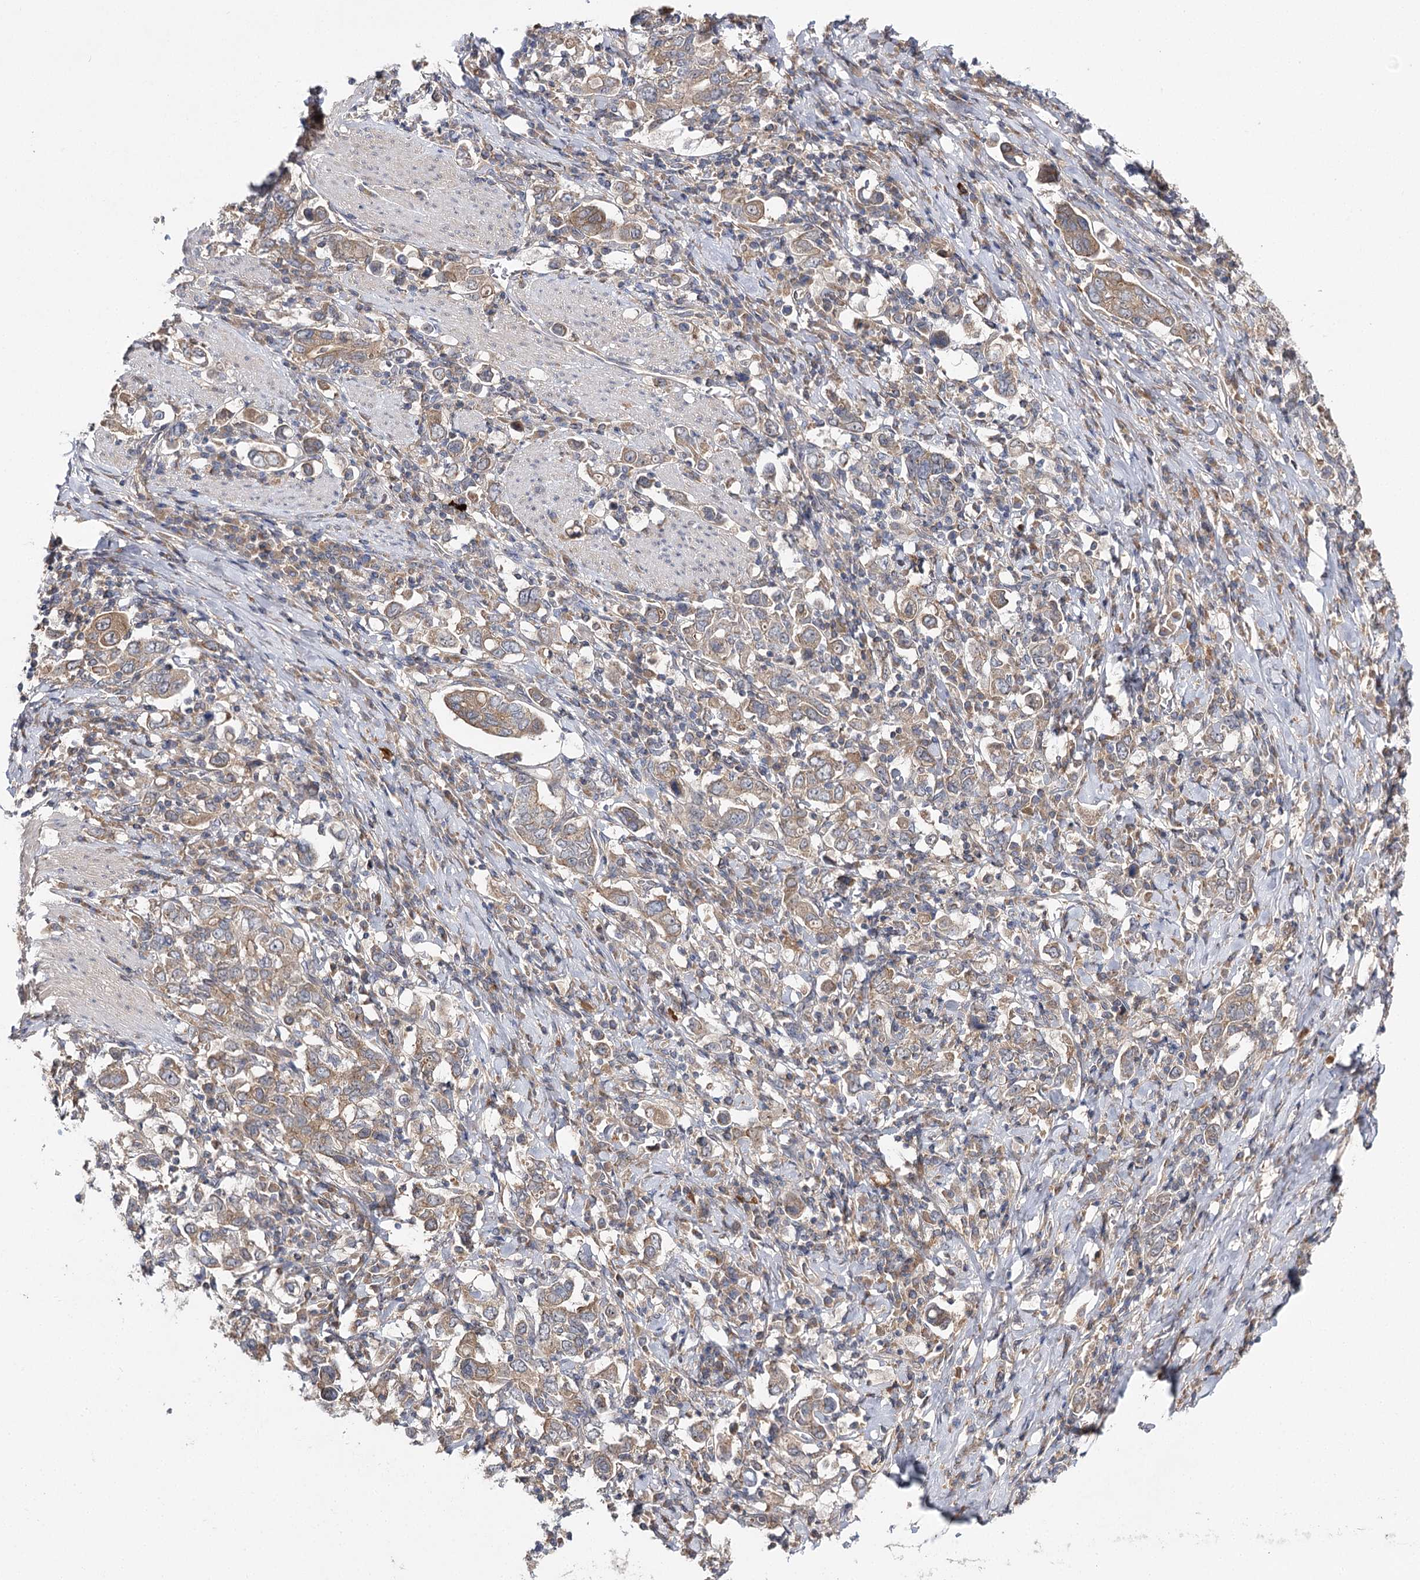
{"staining": {"intensity": "moderate", "quantity": ">75%", "location": "cytoplasmic/membranous"}, "tissue": "stomach cancer", "cell_type": "Tumor cells", "image_type": "cancer", "snomed": [{"axis": "morphology", "description": "Adenocarcinoma, NOS"}, {"axis": "topography", "description": "Stomach, upper"}], "caption": "Approximately >75% of tumor cells in stomach cancer demonstrate moderate cytoplasmic/membranous protein positivity as visualized by brown immunohistochemical staining.", "gene": "BCR", "patient": {"sex": "male", "age": 62}}